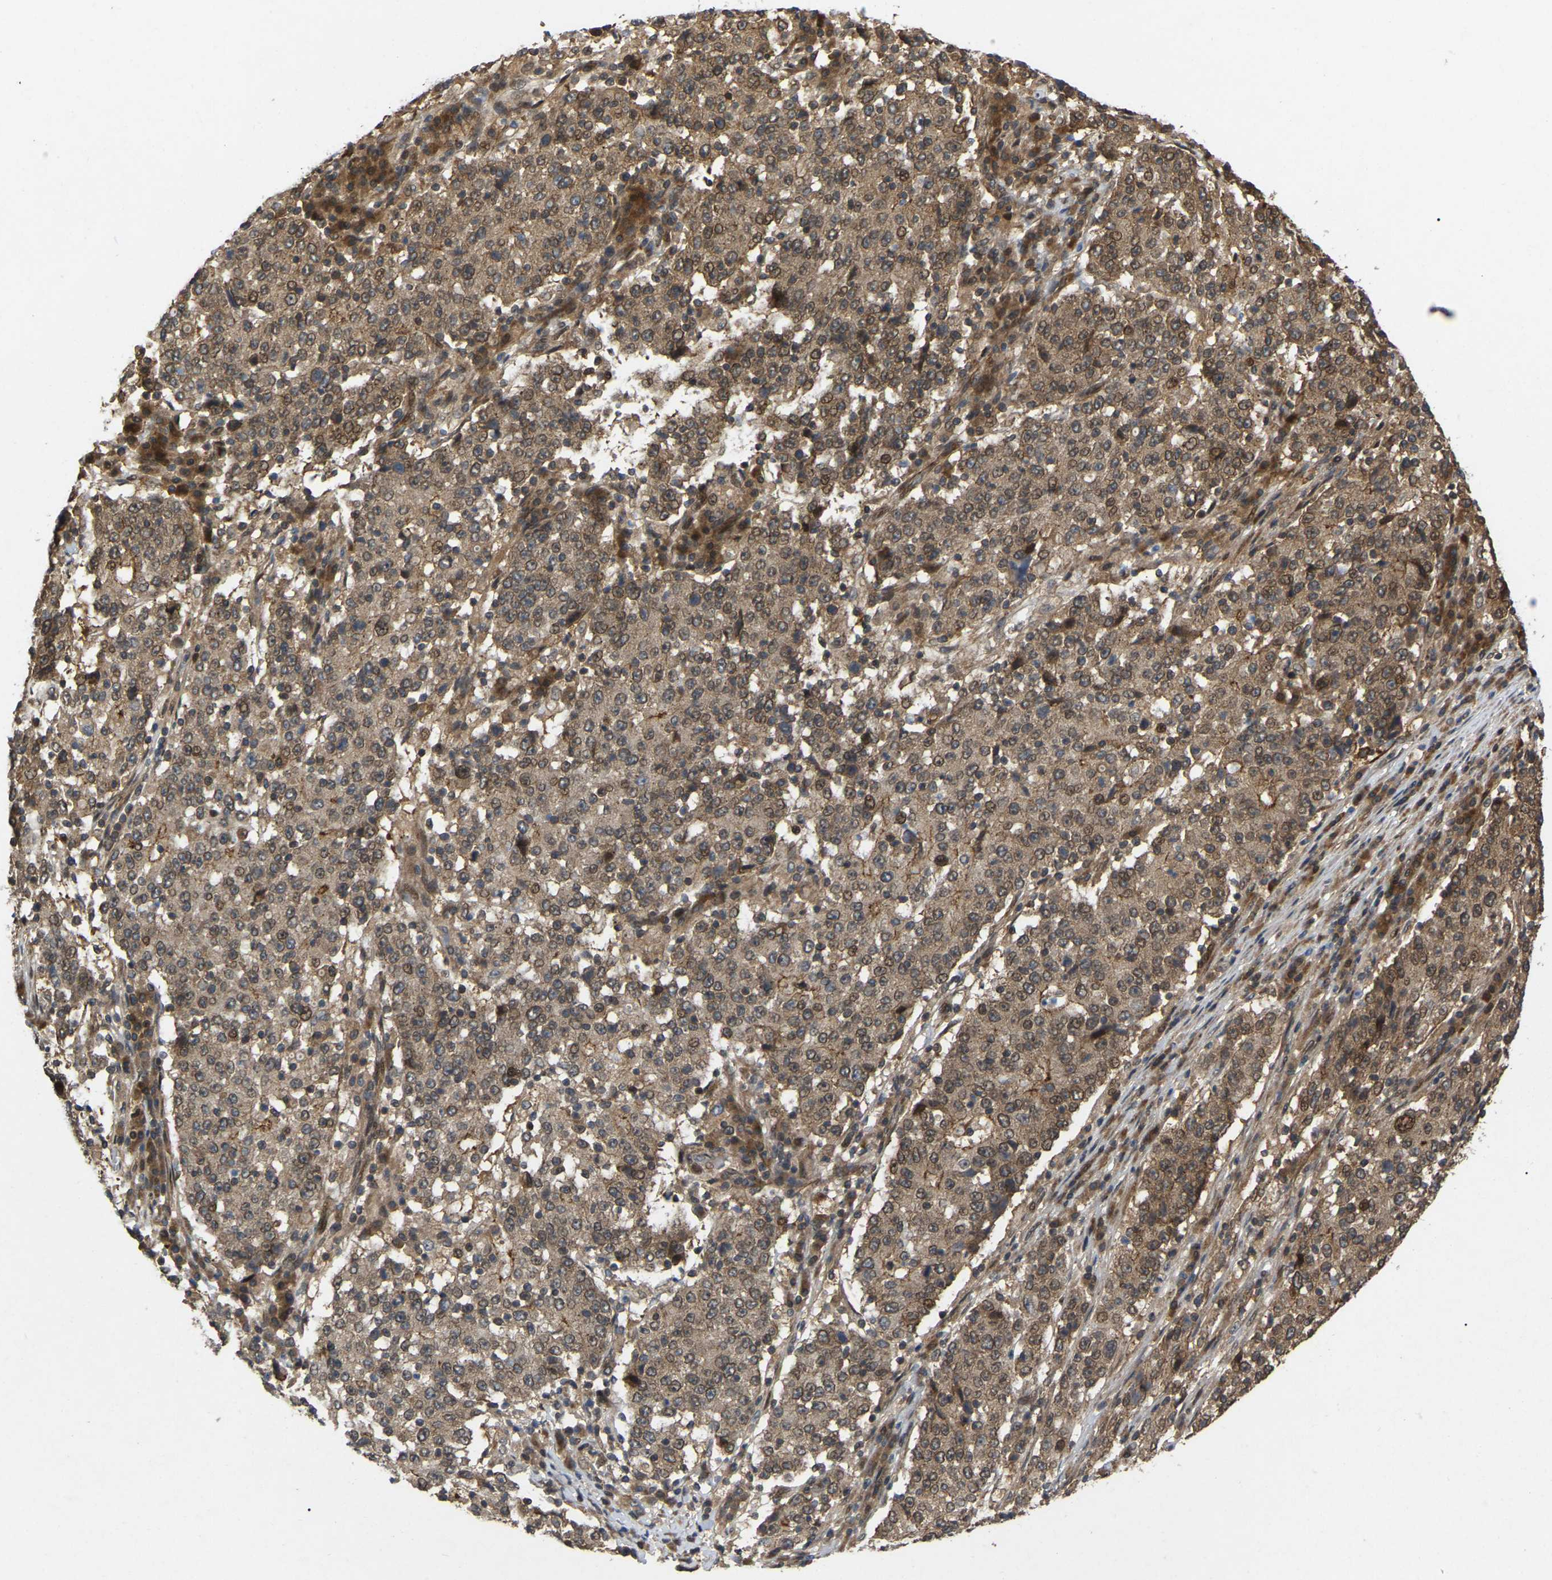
{"staining": {"intensity": "moderate", "quantity": ">75%", "location": "cytoplasmic/membranous,nuclear"}, "tissue": "stomach cancer", "cell_type": "Tumor cells", "image_type": "cancer", "snomed": [{"axis": "morphology", "description": "Adenocarcinoma, NOS"}, {"axis": "topography", "description": "Stomach"}], "caption": "Stomach cancer was stained to show a protein in brown. There is medium levels of moderate cytoplasmic/membranous and nuclear positivity in approximately >75% of tumor cells.", "gene": "KIAA1549", "patient": {"sex": "male", "age": 59}}